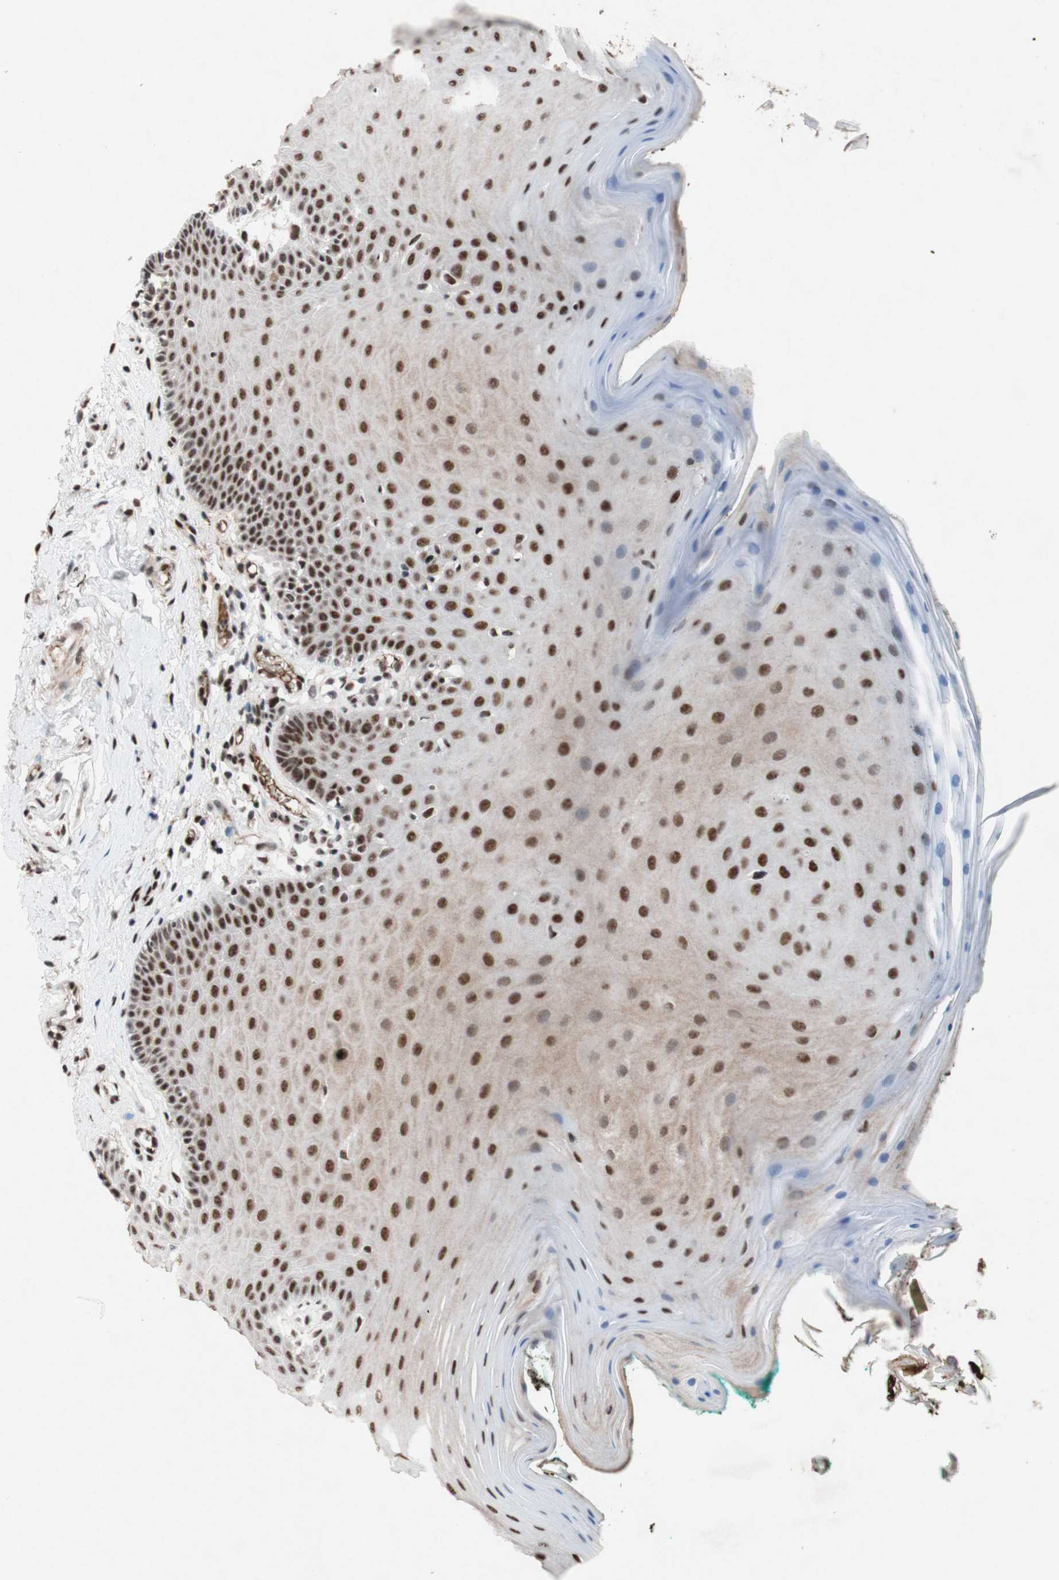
{"staining": {"intensity": "strong", "quantity": ">75%", "location": "nuclear"}, "tissue": "oral mucosa", "cell_type": "Squamous epithelial cells", "image_type": "normal", "snomed": [{"axis": "morphology", "description": "Normal tissue, NOS"}, {"axis": "topography", "description": "Skeletal muscle"}, {"axis": "topography", "description": "Oral tissue"}], "caption": "Squamous epithelial cells demonstrate strong nuclear expression in about >75% of cells in unremarkable oral mucosa. (brown staining indicates protein expression, while blue staining denotes nuclei).", "gene": "TLE1", "patient": {"sex": "male", "age": 58}}